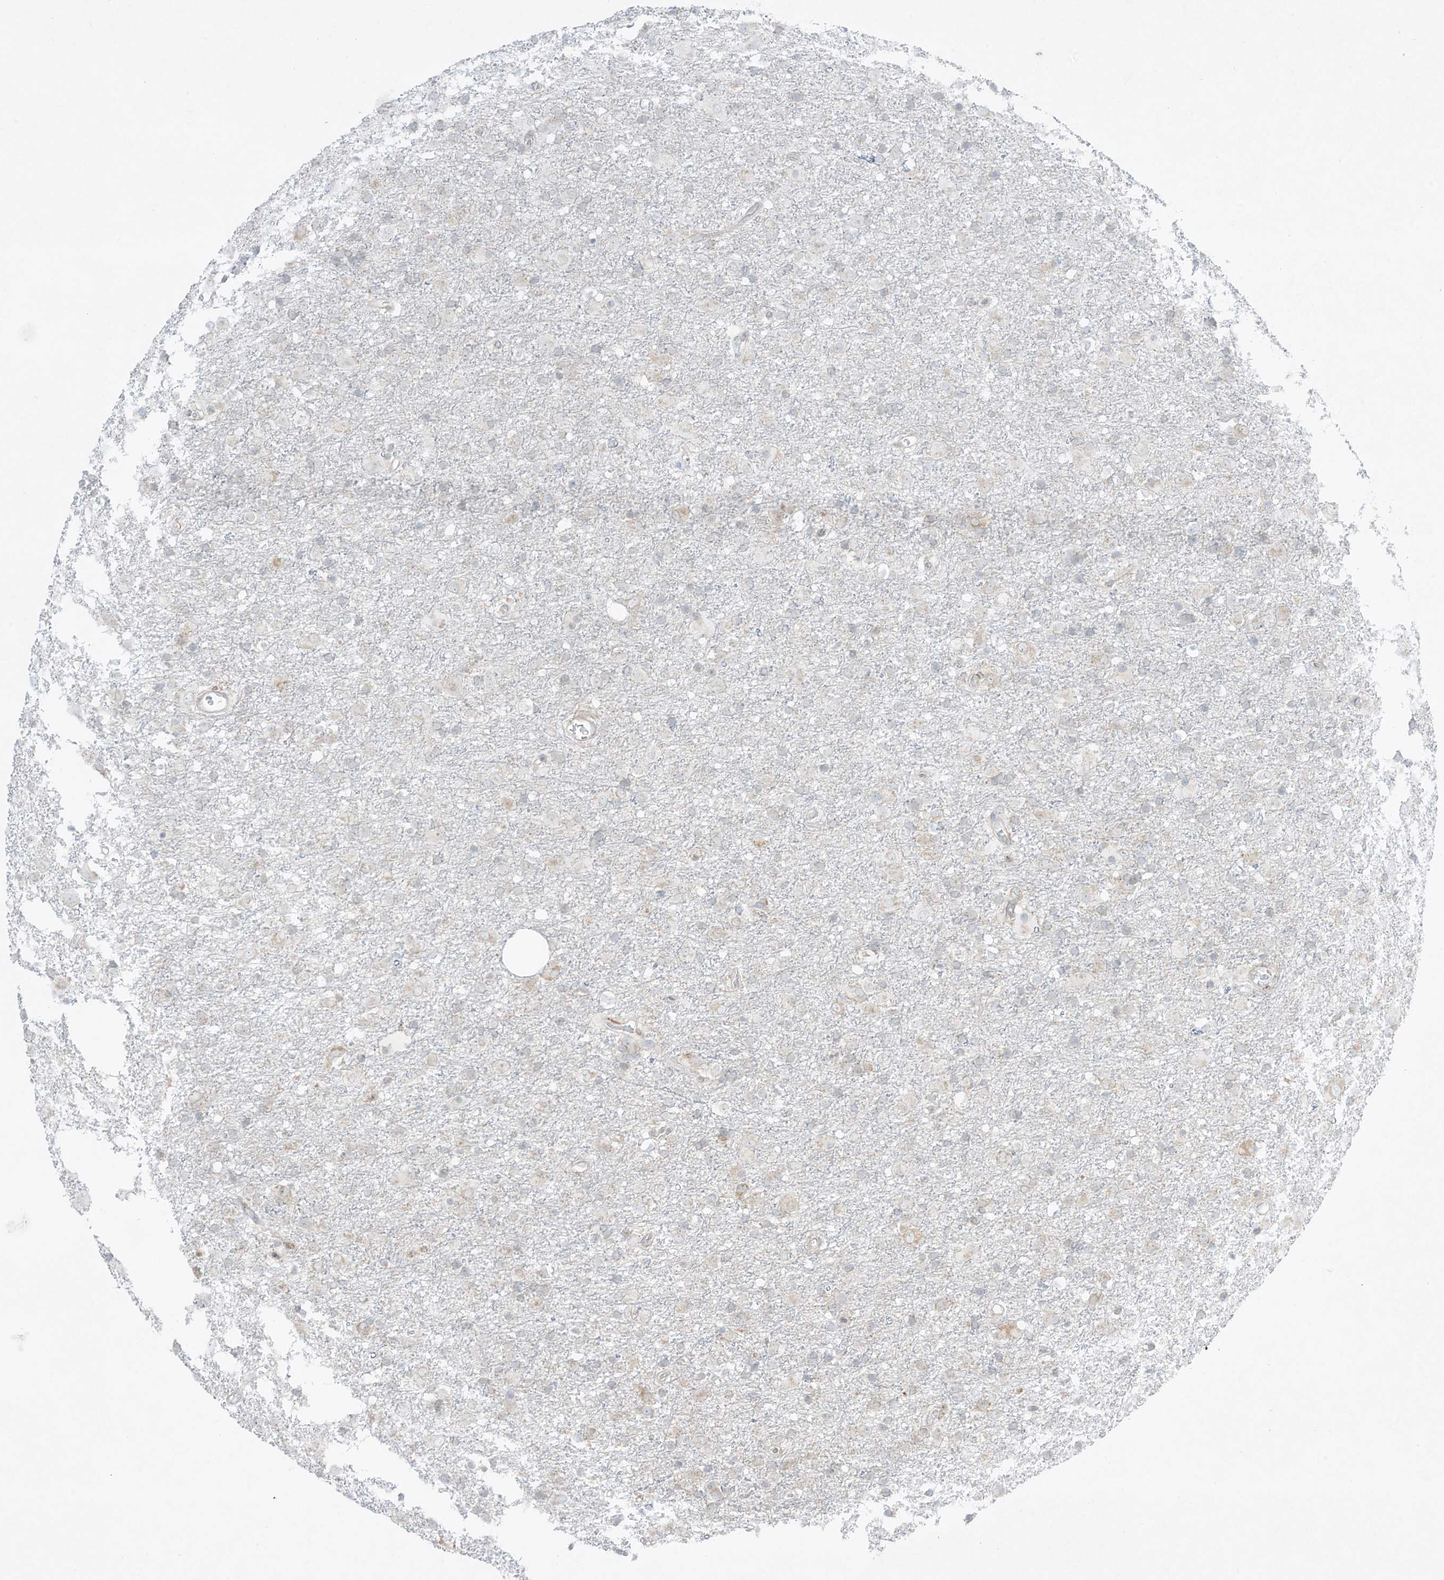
{"staining": {"intensity": "negative", "quantity": "none", "location": "none"}, "tissue": "glioma", "cell_type": "Tumor cells", "image_type": "cancer", "snomed": [{"axis": "morphology", "description": "Glioma, malignant, Low grade"}, {"axis": "topography", "description": "Brain"}], "caption": "This is an immunohistochemistry histopathology image of malignant low-grade glioma. There is no staining in tumor cells.", "gene": "PTK6", "patient": {"sex": "male", "age": 65}}